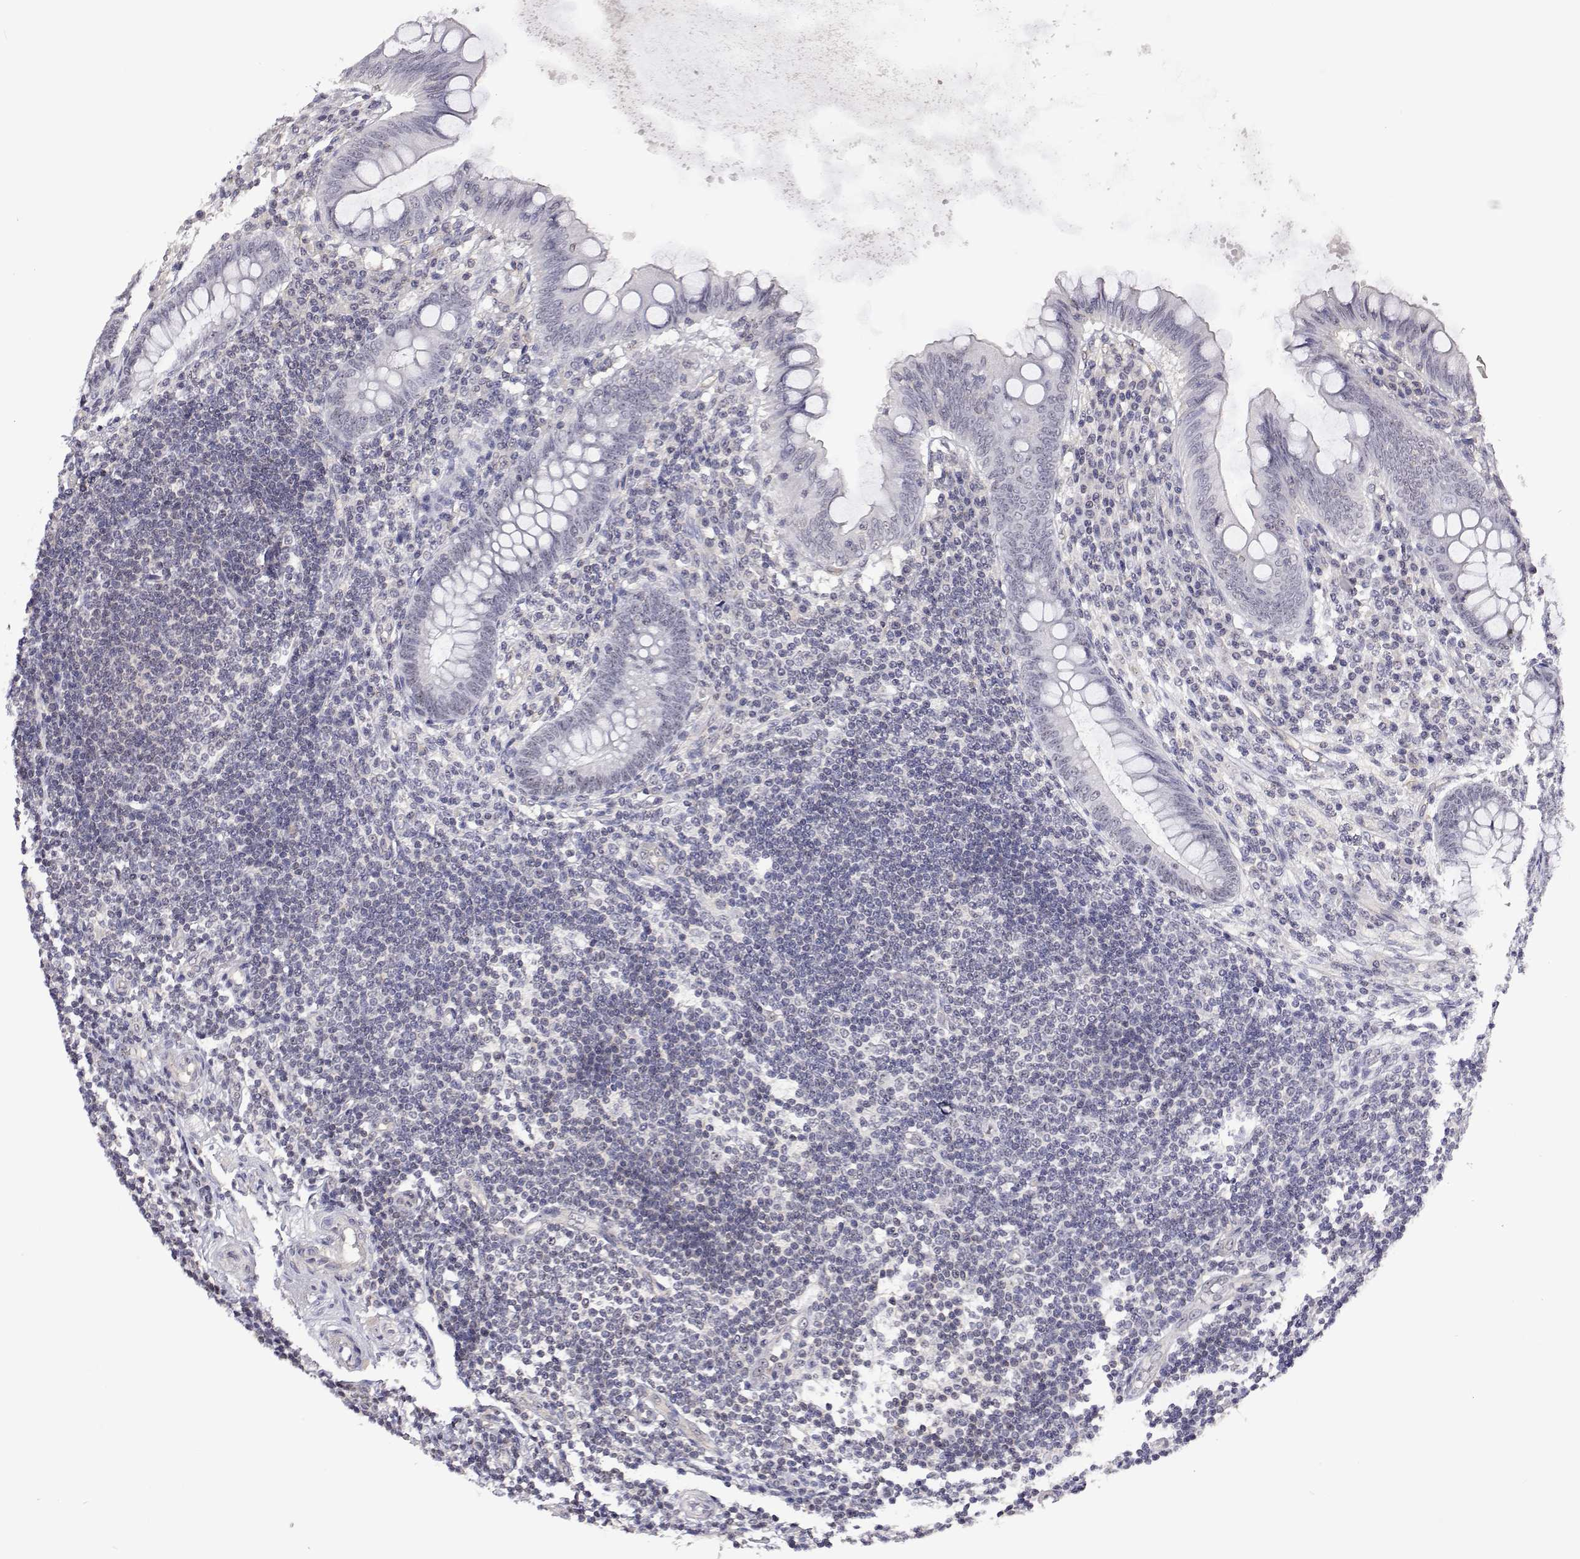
{"staining": {"intensity": "weak", "quantity": "25%-75%", "location": "nuclear"}, "tissue": "appendix", "cell_type": "Glandular cells", "image_type": "normal", "snomed": [{"axis": "morphology", "description": "Normal tissue, NOS"}, {"axis": "topography", "description": "Appendix"}], "caption": "This histopathology image reveals benign appendix stained with immunohistochemistry to label a protein in brown. The nuclear of glandular cells show weak positivity for the protein. Nuclei are counter-stained blue.", "gene": "NHP2", "patient": {"sex": "female", "age": 57}}